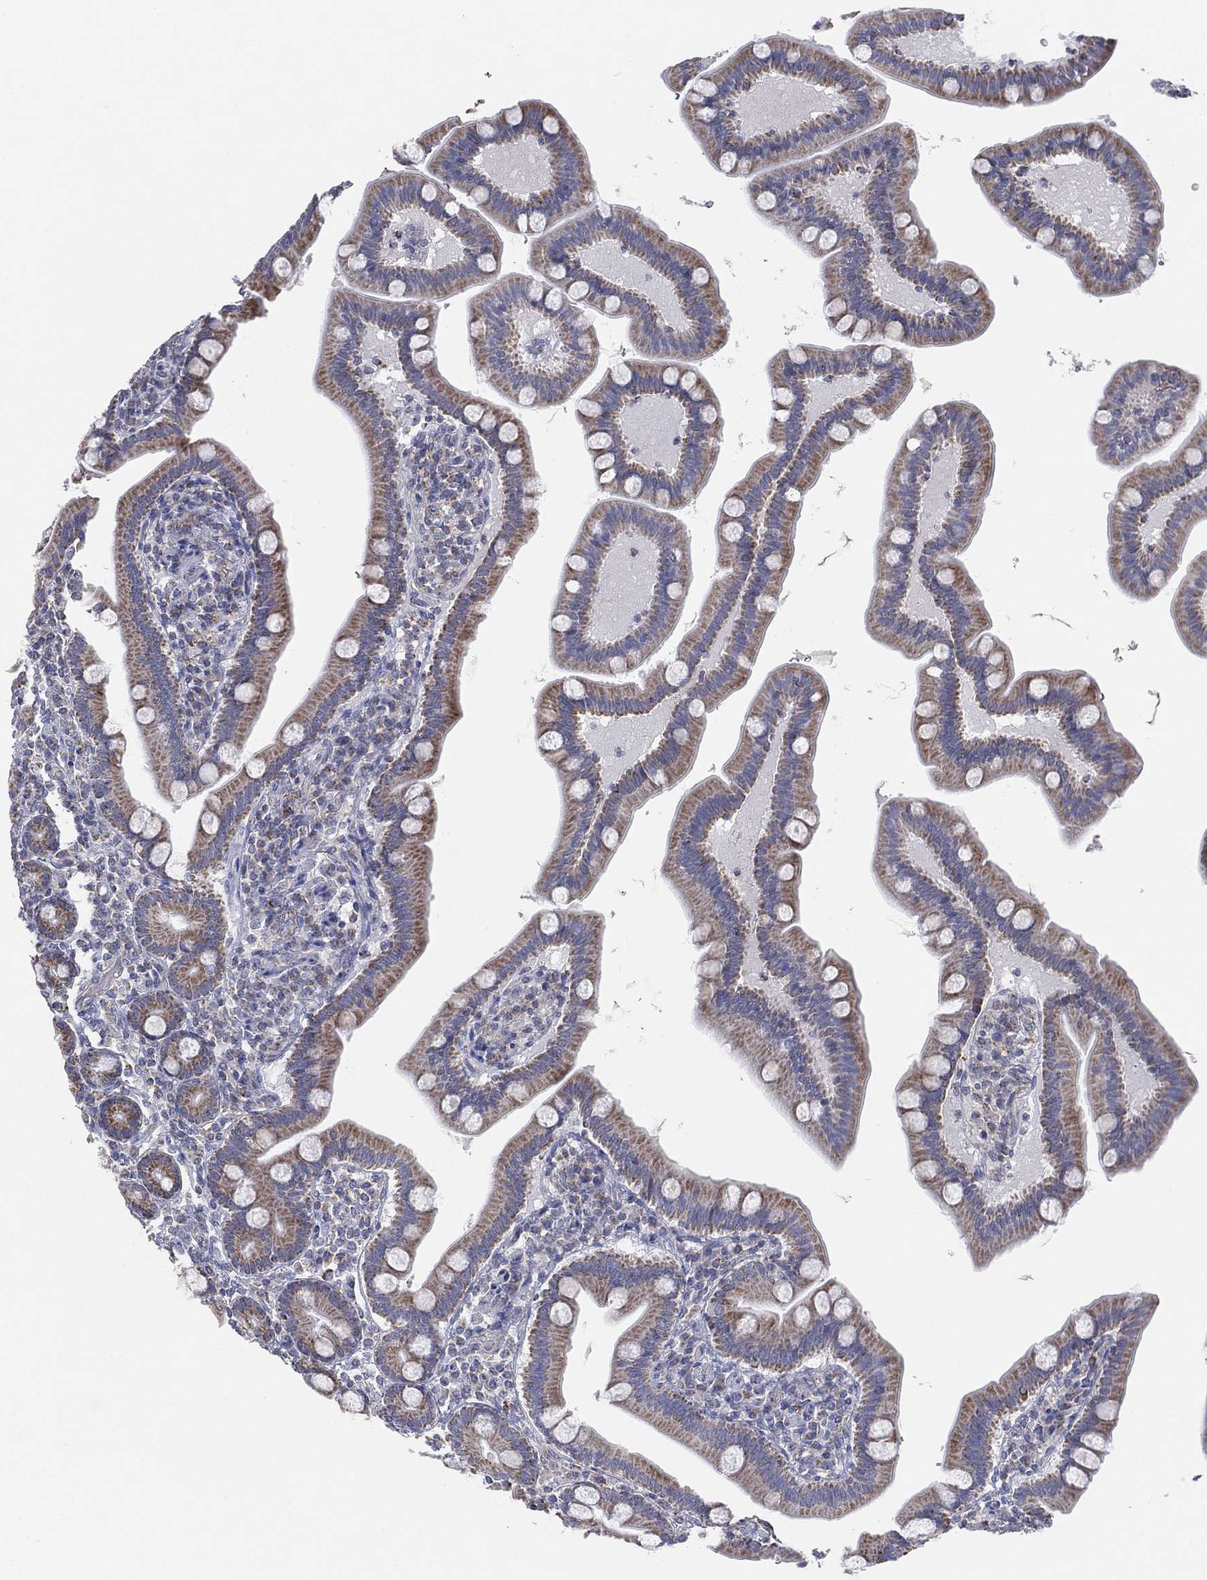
{"staining": {"intensity": "moderate", "quantity": "25%-75%", "location": "cytoplasmic/membranous"}, "tissue": "small intestine", "cell_type": "Glandular cells", "image_type": "normal", "snomed": [{"axis": "morphology", "description": "Normal tissue, NOS"}, {"axis": "topography", "description": "Small intestine"}], "caption": "Glandular cells exhibit medium levels of moderate cytoplasmic/membranous positivity in about 25%-75% of cells in unremarkable small intestine.", "gene": "INA", "patient": {"sex": "male", "age": 66}}